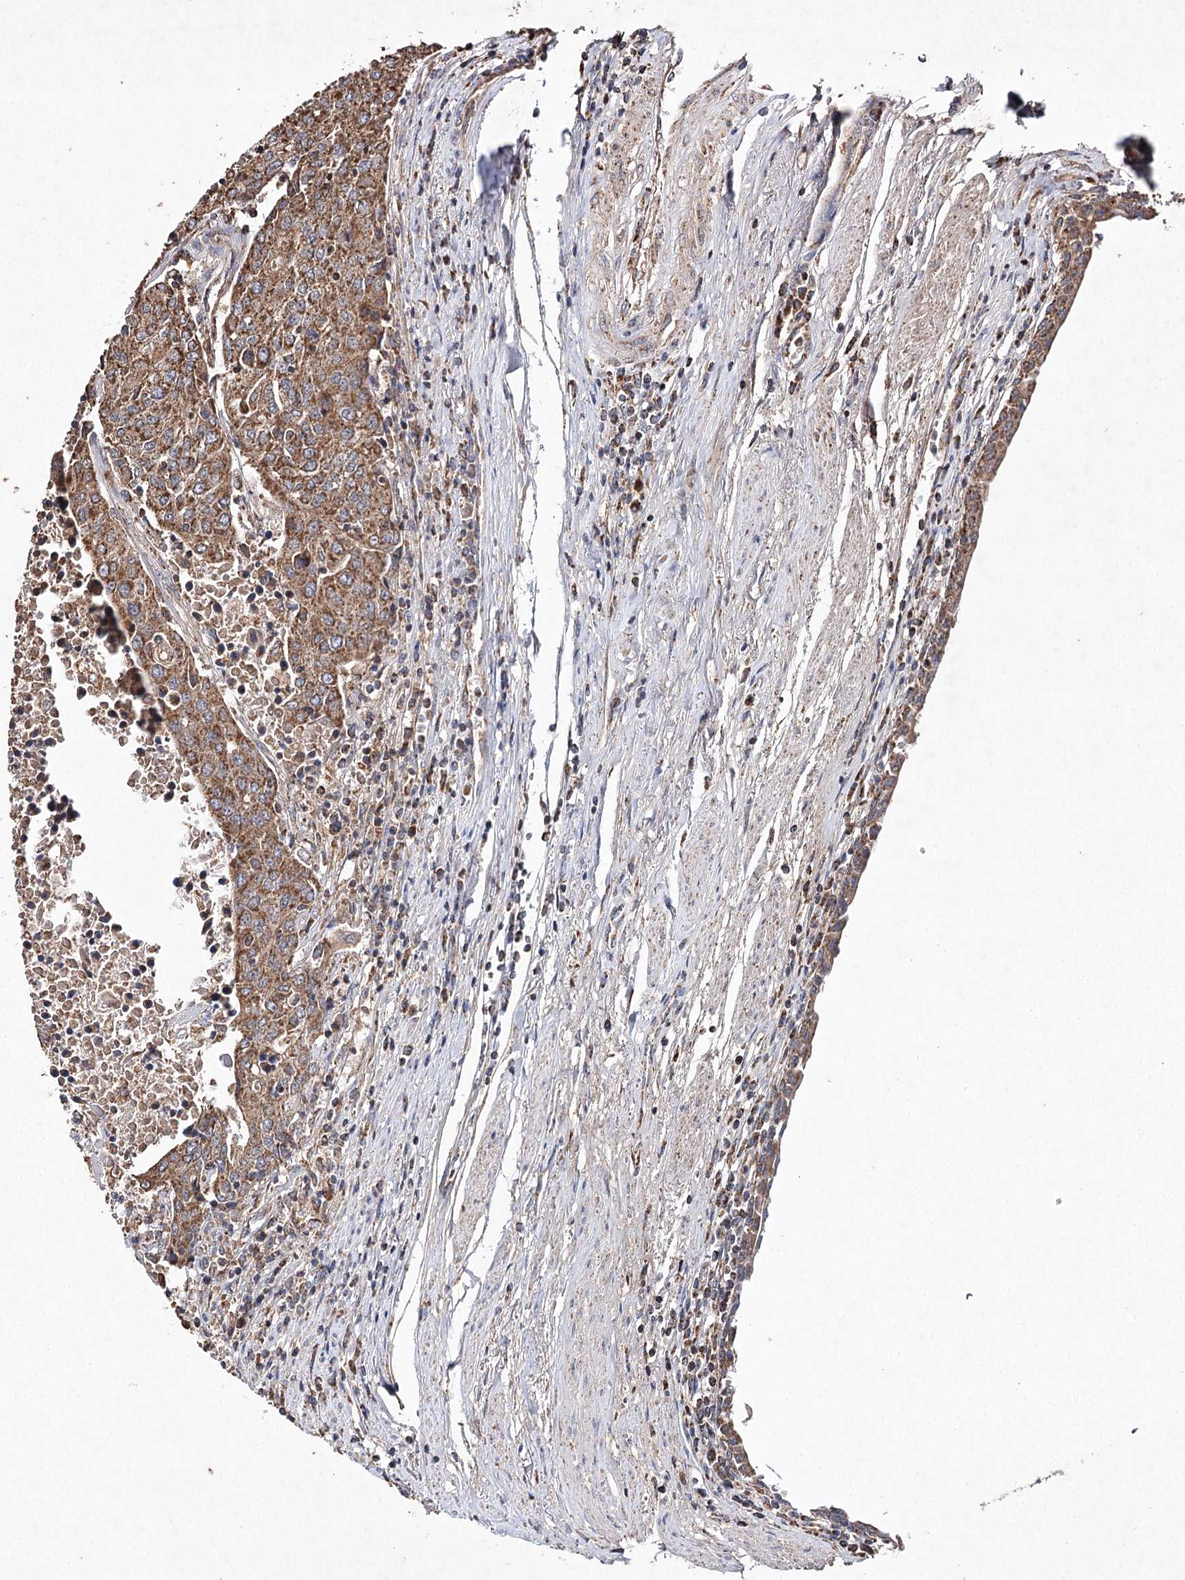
{"staining": {"intensity": "moderate", "quantity": ">75%", "location": "cytoplasmic/membranous"}, "tissue": "urothelial cancer", "cell_type": "Tumor cells", "image_type": "cancer", "snomed": [{"axis": "morphology", "description": "Urothelial carcinoma, High grade"}, {"axis": "topography", "description": "Urinary bladder"}], "caption": "Moderate cytoplasmic/membranous expression for a protein is identified in approximately >75% of tumor cells of urothelial carcinoma (high-grade) using immunohistochemistry.", "gene": "PIK3CB", "patient": {"sex": "female", "age": 85}}